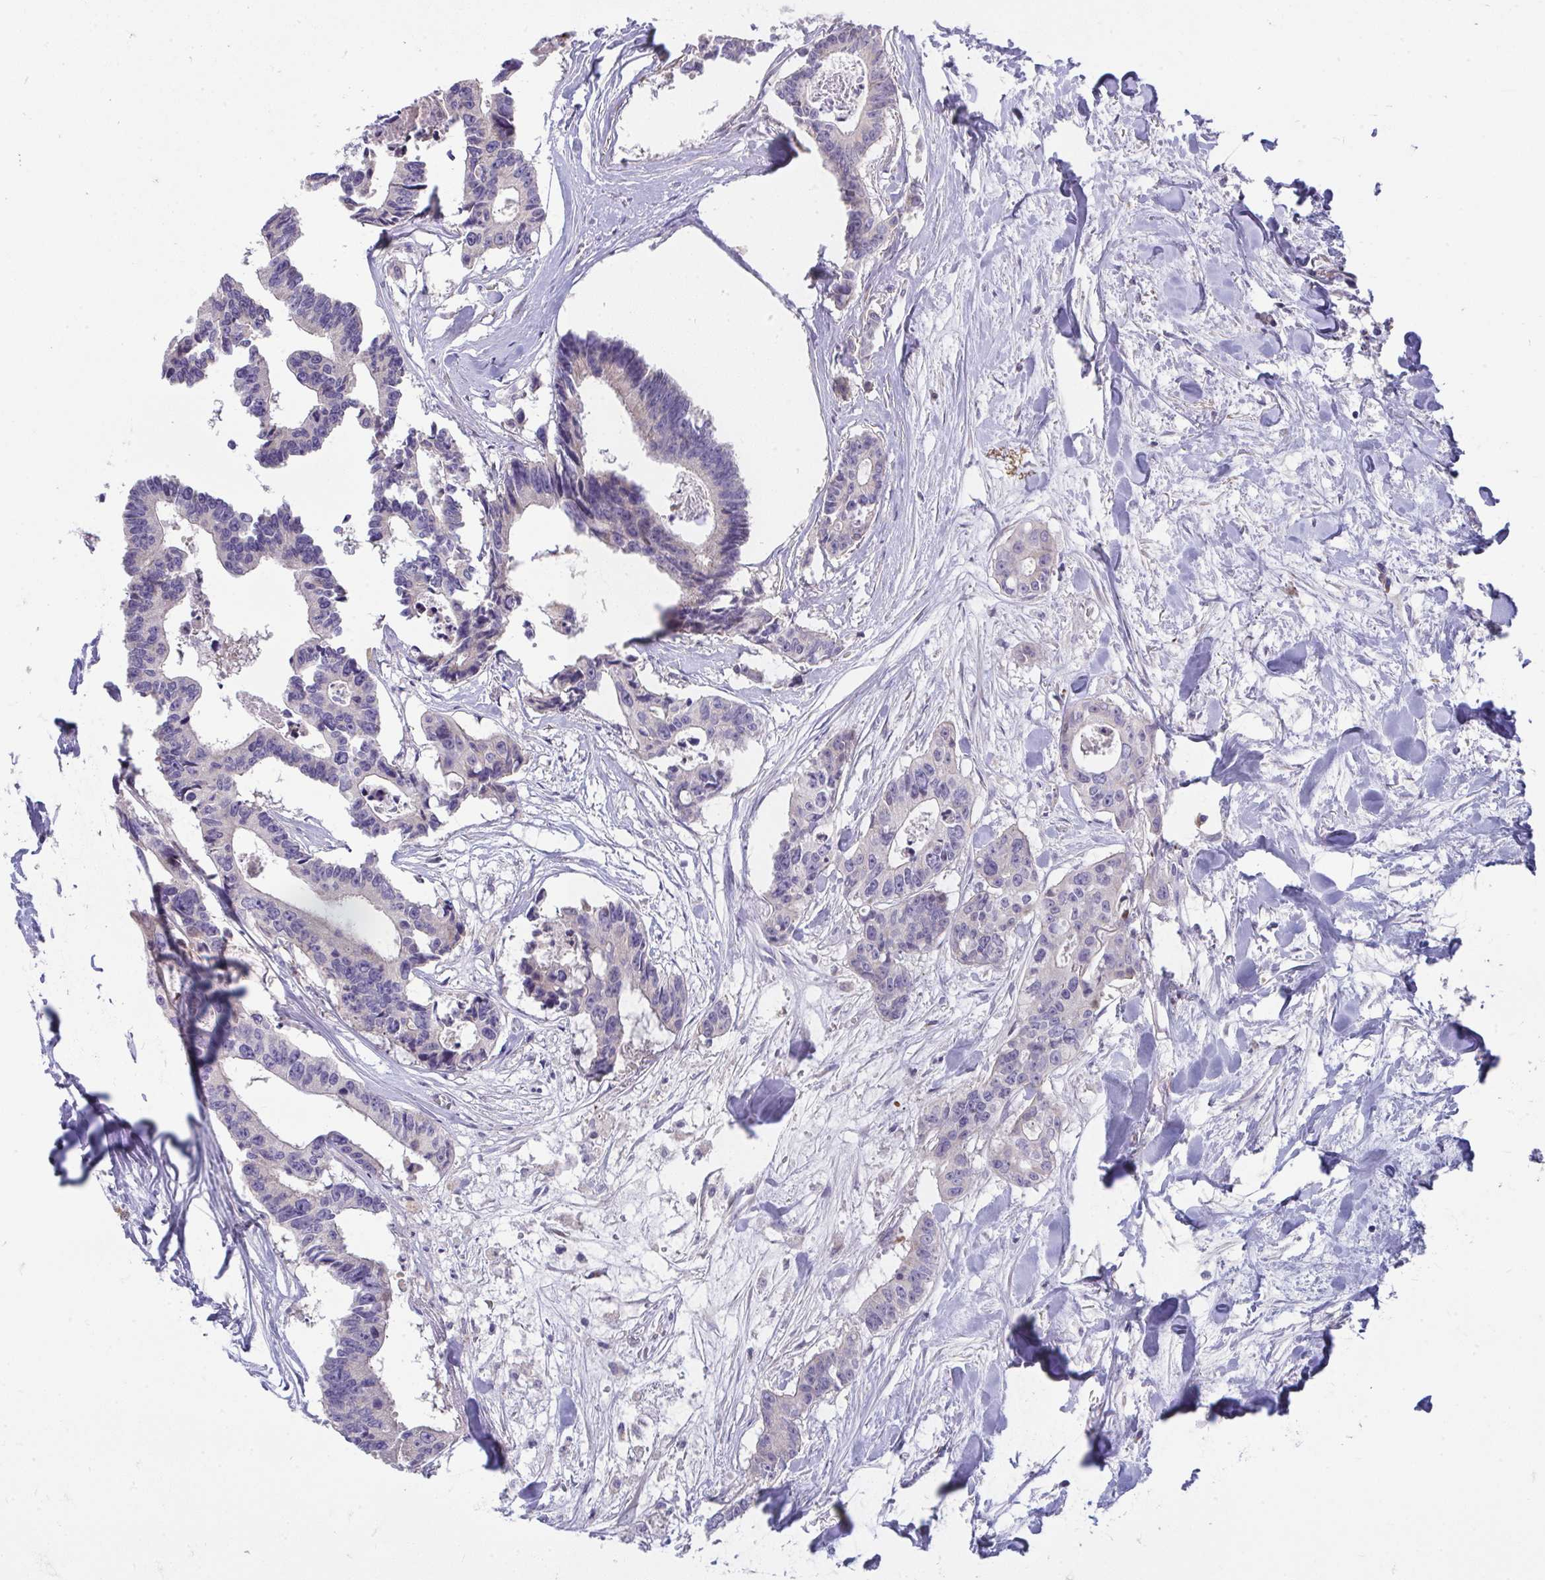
{"staining": {"intensity": "negative", "quantity": "none", "location": "none"}, "tissue": "colorectal cancer", "cell_type": "Tumor cells", "image_type": "cancer", "snomed": [{"axis": "morphology", "description": "Adenocarcinoma, NOS"}, {"axis": "topography", "description": "Rectum"}], "caption": "This is a image of immunohistochemistry (IHC) staining of adenocarcinoma (colorectal), which shows no staining in tumor cells.", "gene": "PIGZ", "patient": {"sex": "male", "age": 57}}